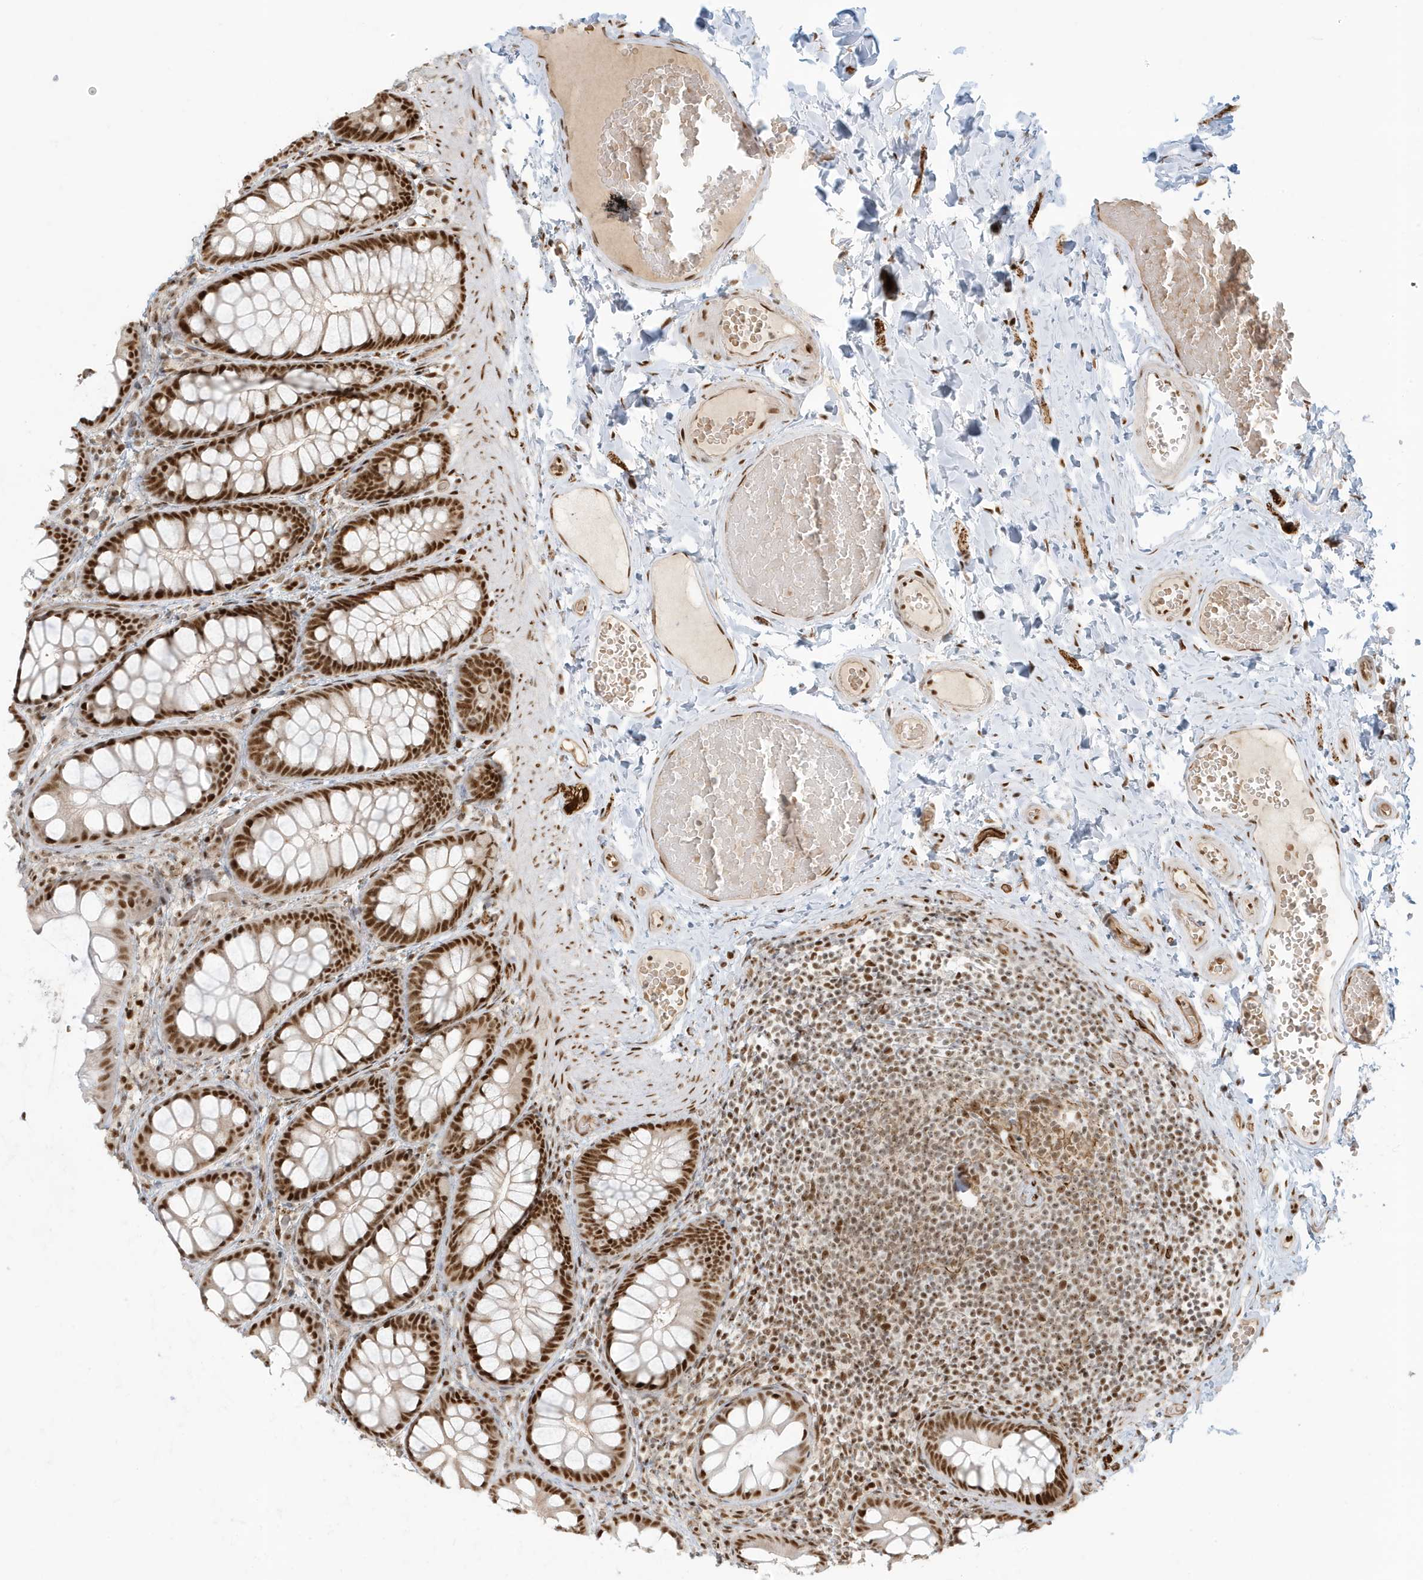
{"staining": {"intensity": "strong", "quantity": ">75%", "location": "nuclear"}, "tissue": "colon", "cell_type": "Endothelial cells", "image_type": "normal", "snomed": [{"axis": "morphology", "description": "Normal tissue, NOS"}, {"axis": "topography", "description": "Colon"}], "caption": "Endothelial cells exhibit strong nuclear expression in about >75% of cells in benign colon.", "gene": "CKS1B", "patient": {"sex": "male", "age": 47}}